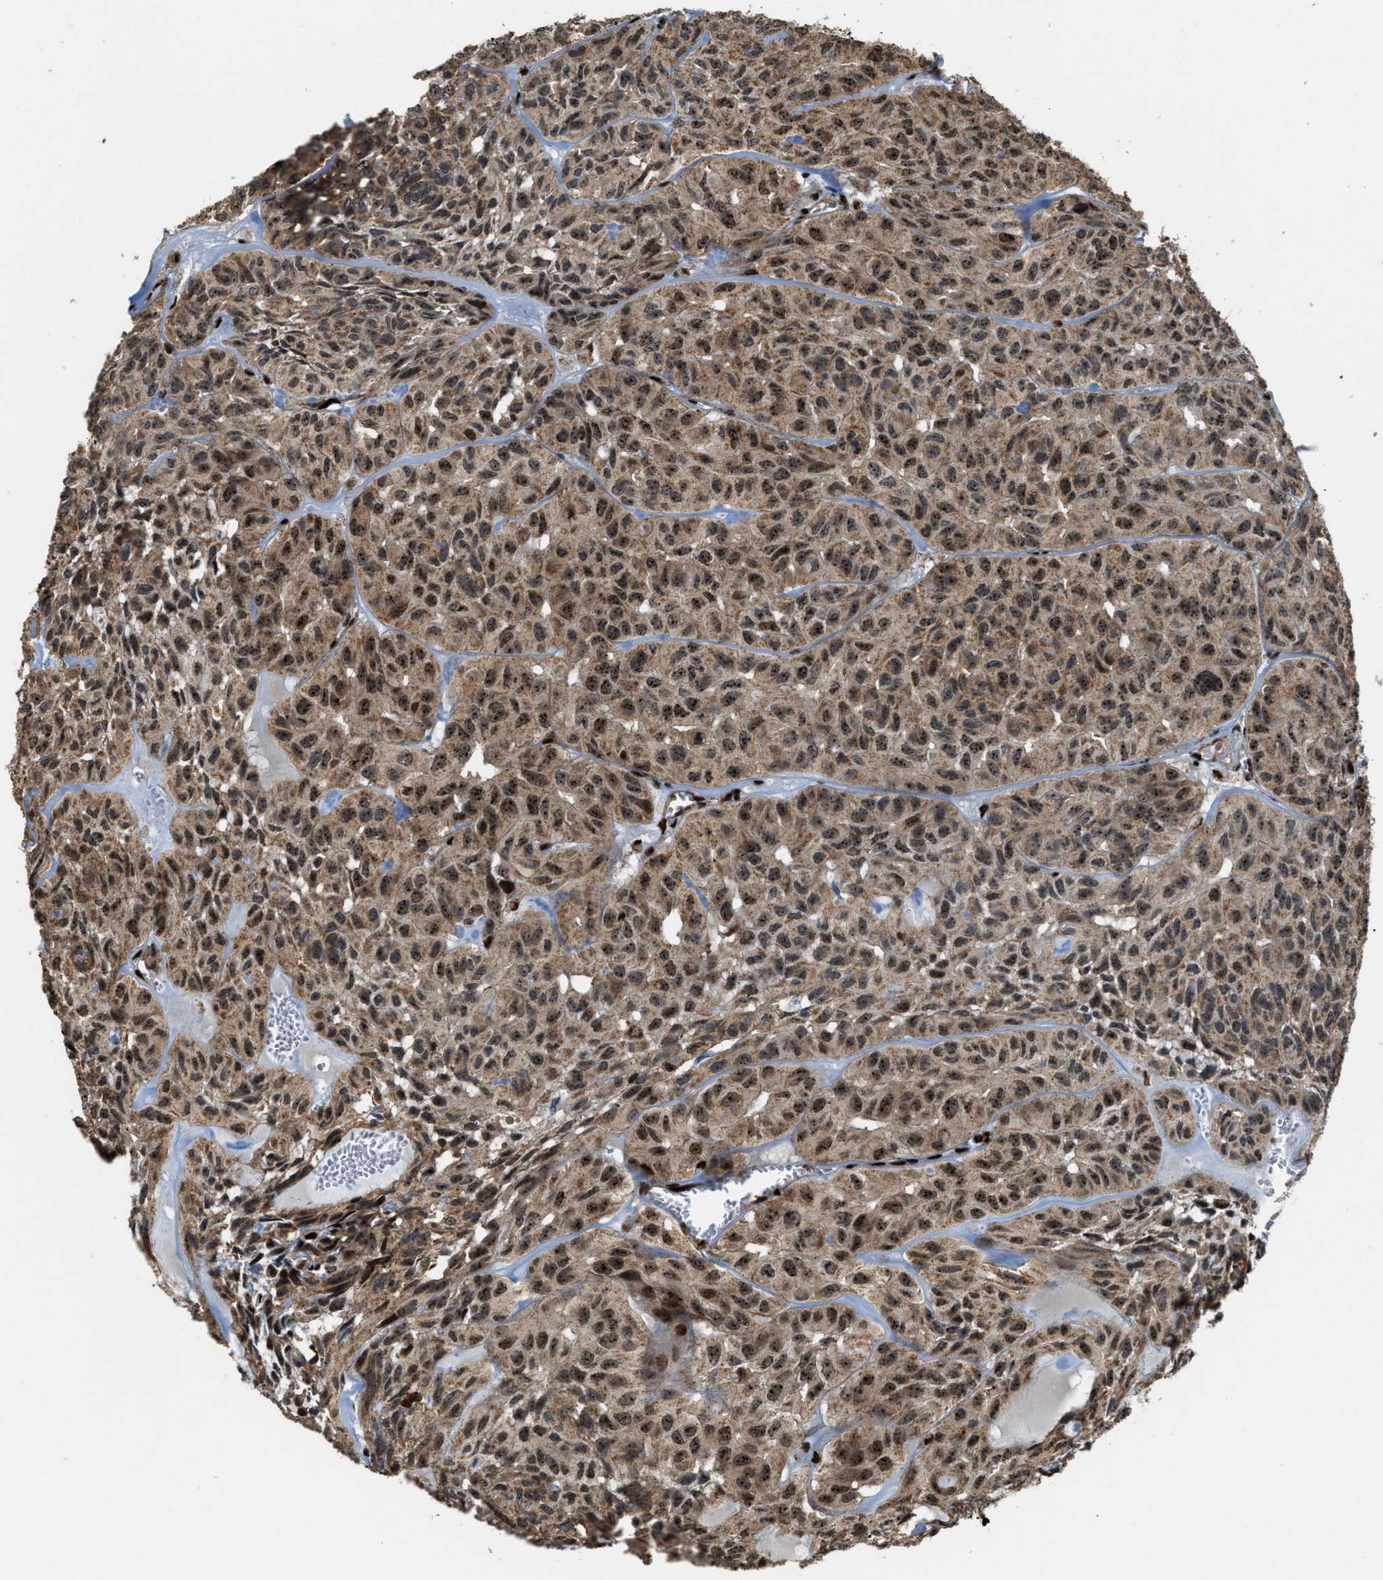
{"staining": {"intensity": "moderate", "quantity": ">75%", "location": "cytoplasmic/membranous,nuclear"}, "tissue": "head and neck cancer", "cell_type": "Tumor cells", "image_type": "cancer", "snomed": [{"axis": "morphology", "description": "Adenocarcinoma, NOS"}, {"axis": "topography", "description": "Salivary gland, NOS"}, {"axis": "topography", "description": "Head-Neck"}], "caption": "Brown immunohistochemical staining in head and neck adenocarcinoma displays moderate cytoplasmic/membranous and nuclear staining in about >75% of tumor cells. (brown staining indicates protein expression, while blue staining denotes nuclei).", "gene": "ZNF687", "patient": {"sex": "female", "age": 76}}